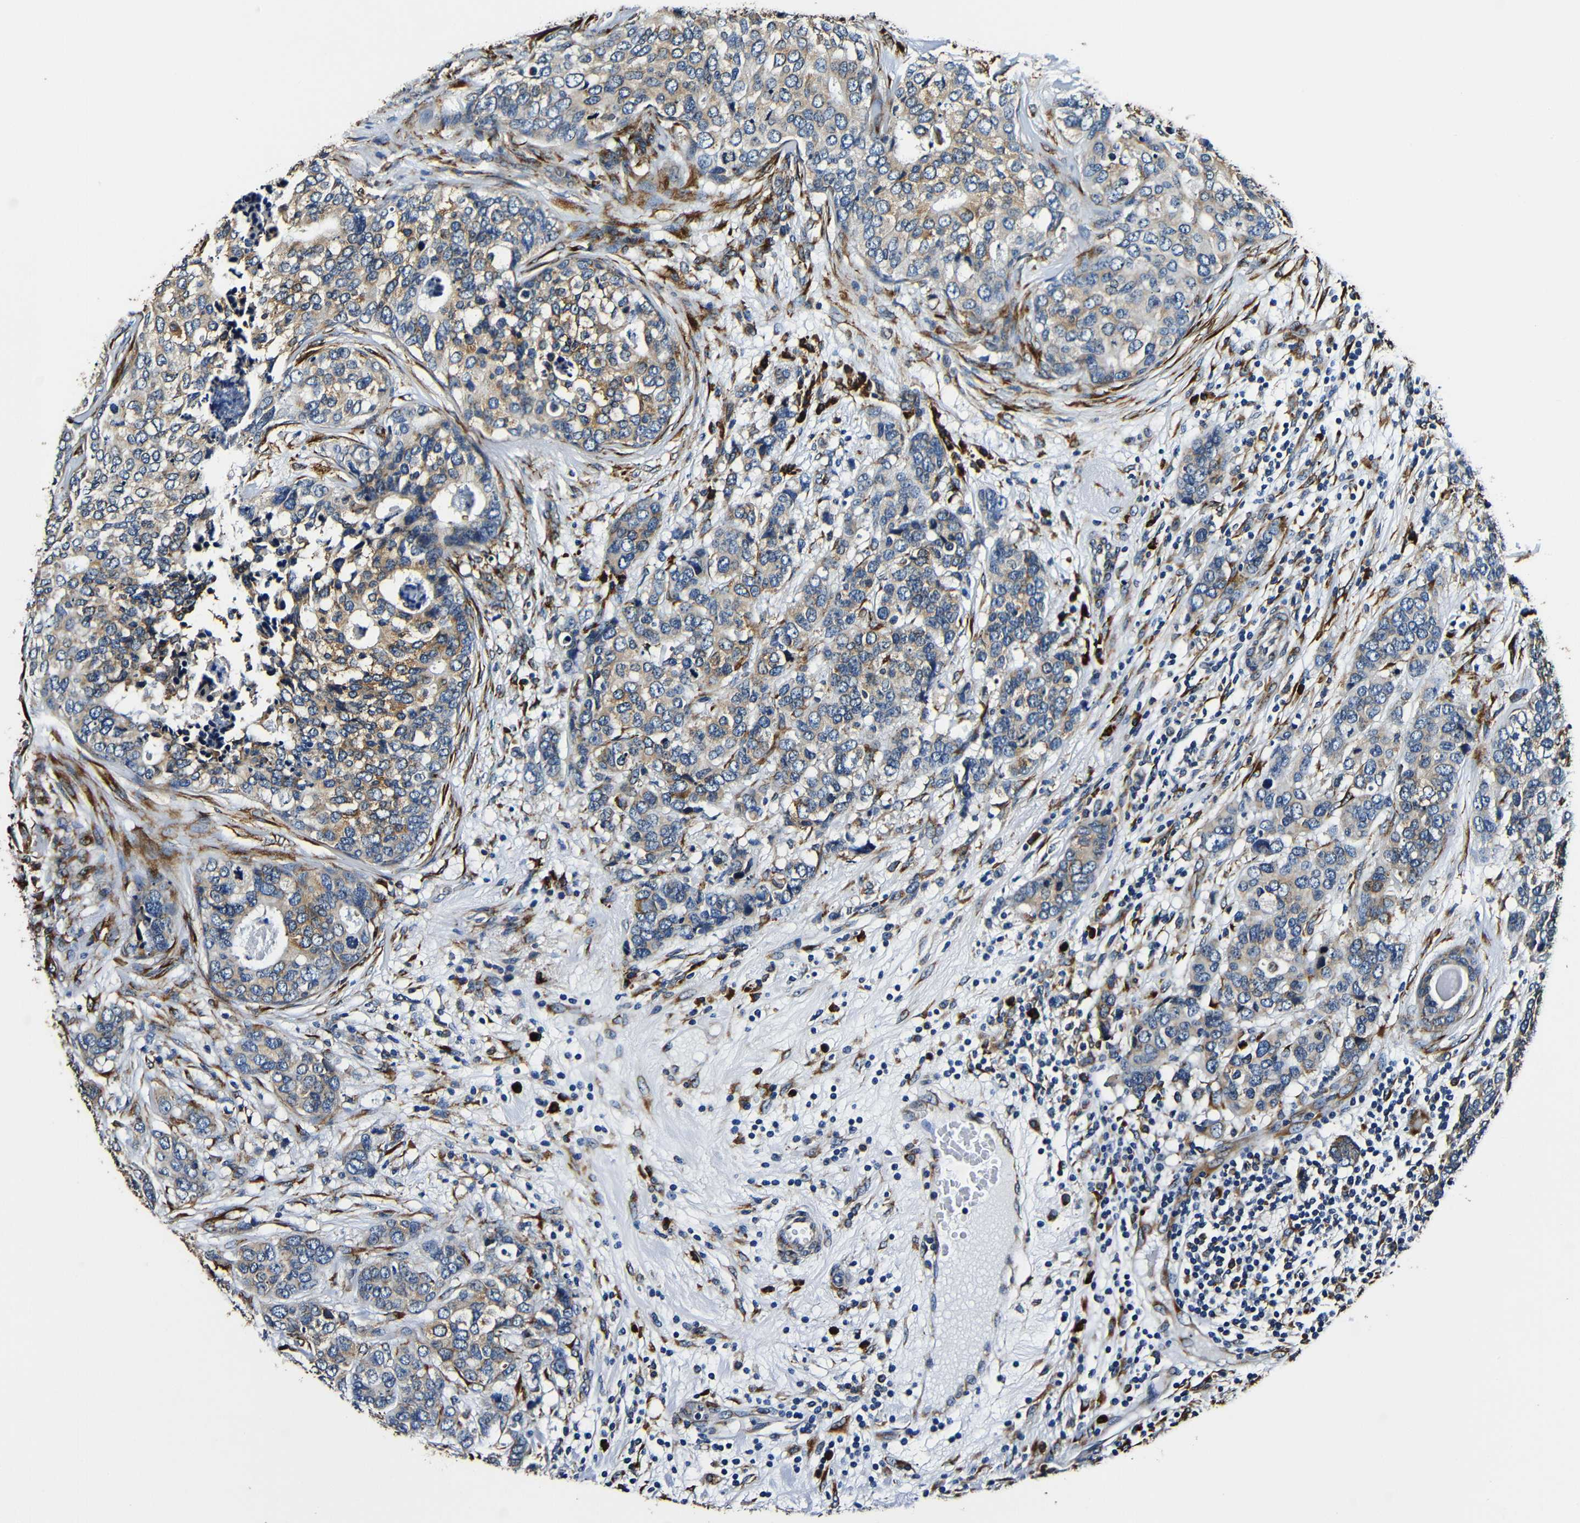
{"staining": {"intensity": "weak", "quantity": ">75%", "location": "cytoplasmic/membranous"}, "tissue": "breast cancer", "cell_type": "Tumor cells", "image_type": "cancer", "snomed": [{"axis": "morphology", "description": "Lobular carcinoma"}, {"axis": "topography", "description": "Breast"}], "caption": "Protein analysis of lobular carcinoma (breast) tissue demonstrates weak cytoplasmic/membranous positivity in approximately >75% of tumor cells. (DAB (3,3'-diaminobenzidine) IHC with brightfield microscopy, high magnification).", "gene": "RRBP1", "patient": {"sex": "female", "age": 59}}